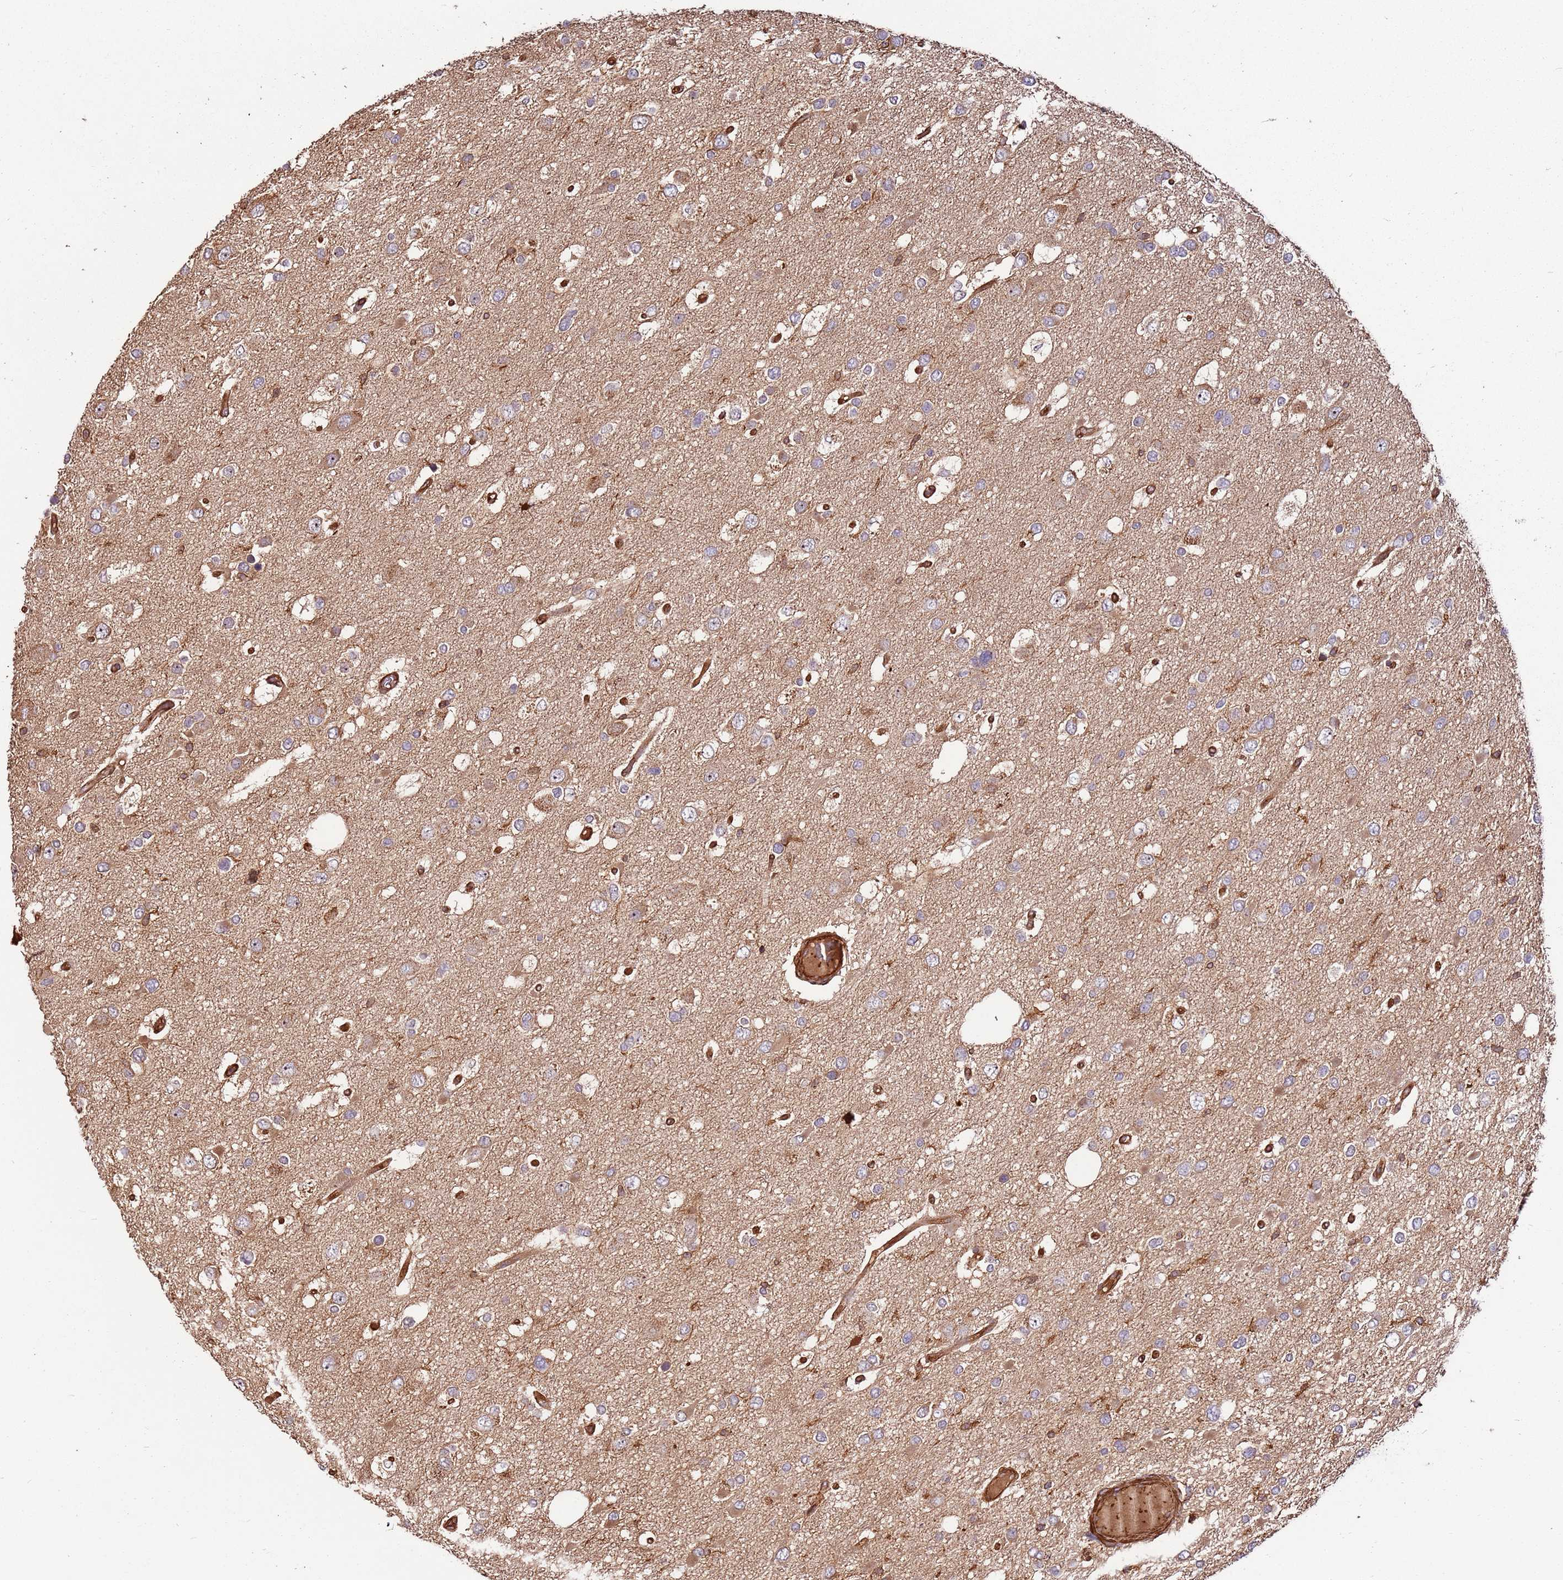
{"staining": {"intensity": "weak", "quantity": "<25%", "location": "cytoplasmic/membranous"}, "tissue": "glioma", "cell_type": "Tumor cells", "image_type": "cancer", "snomed": [{"axis": "morphology", "description": "Glioma, malignant, High grade"}, {"axis": "topography", "description": "Brain"}], "caption": "The image displays no staining of tumor cells in malignant high-grade glioma.", "gene": "ACVR2A", "patient": {"sex": "male", "age": 53}}